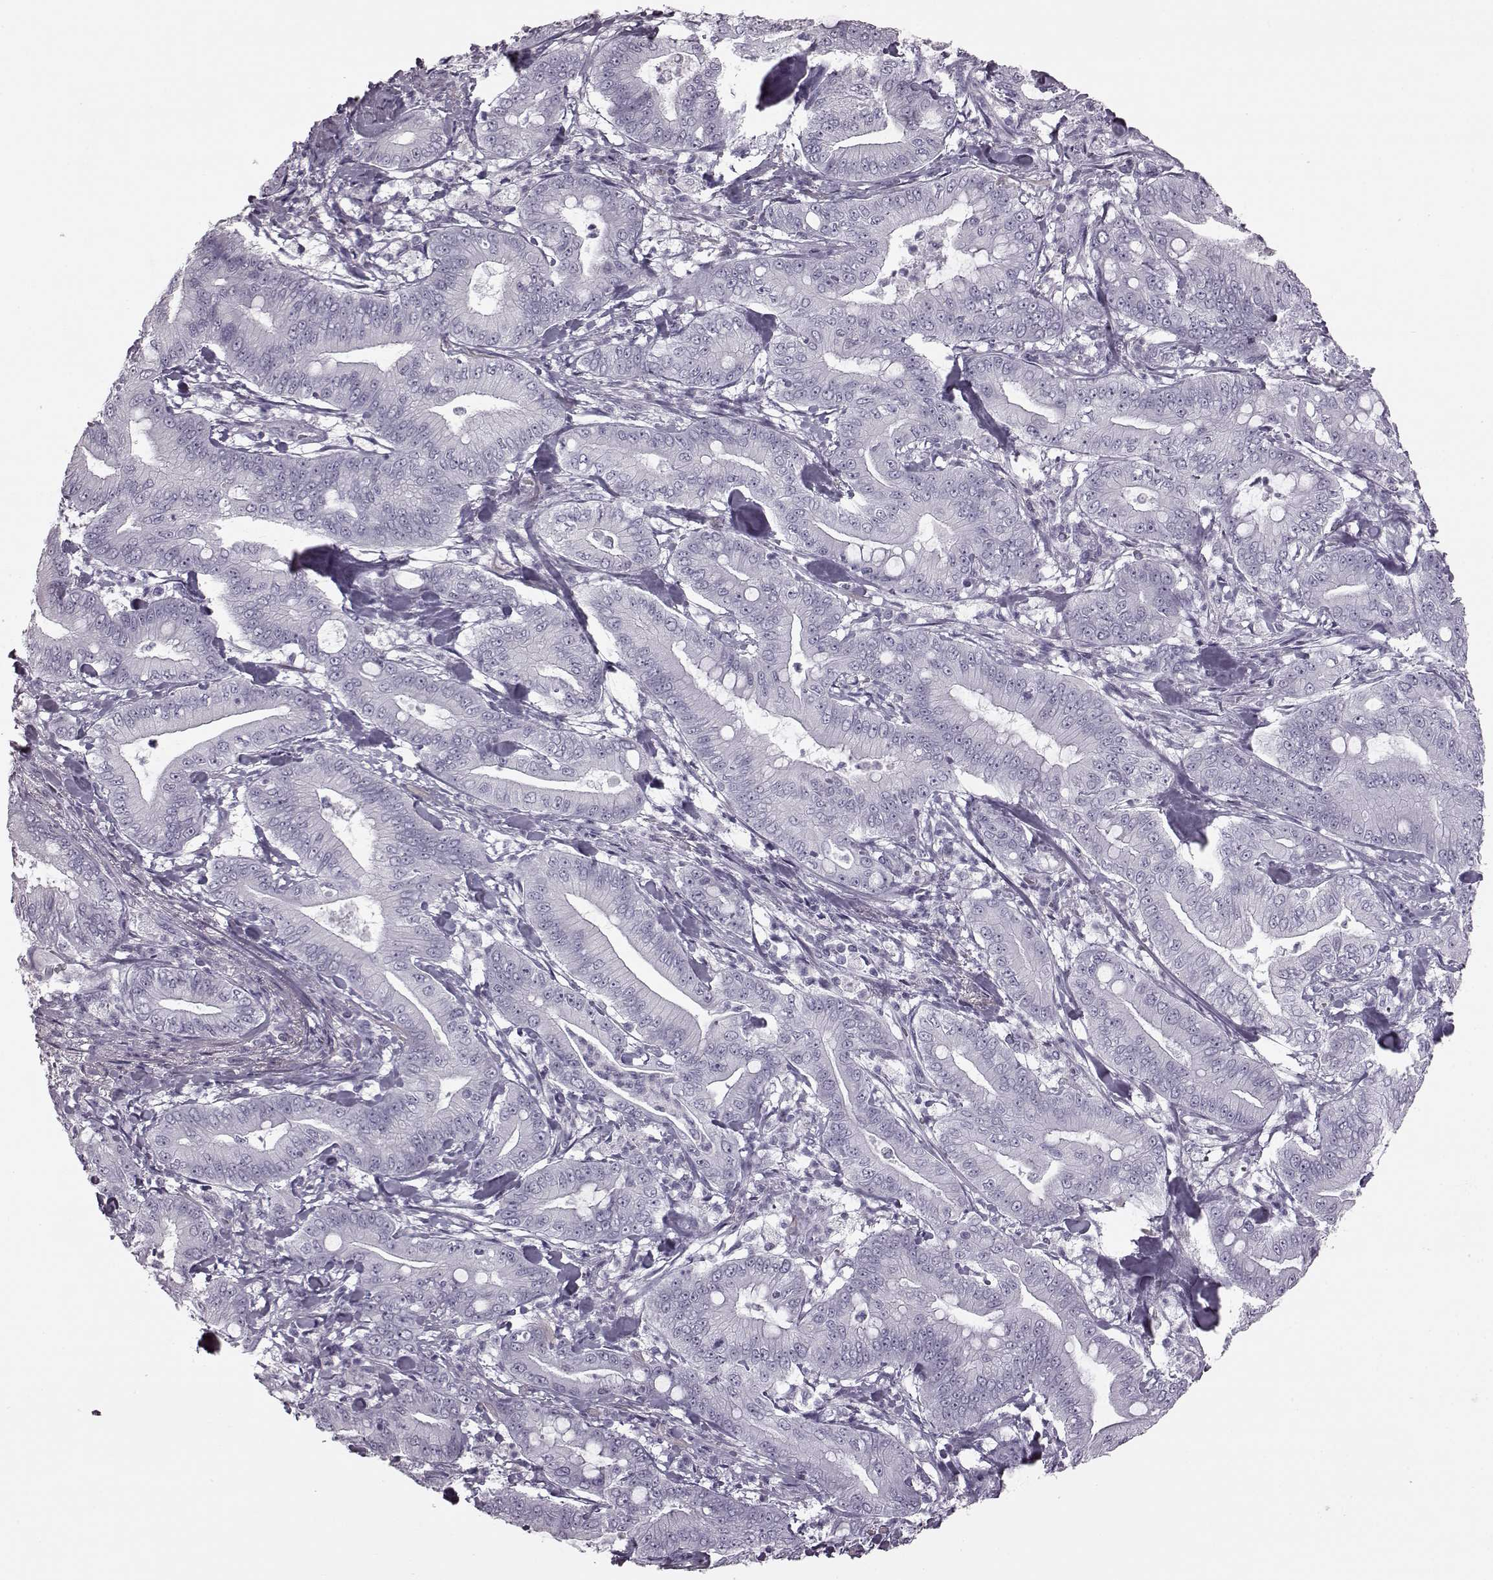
{"staining": {"intensity": "negative", "quantity": "none", "location": "none"}, "tissue": "pancreatic cancer", "cell_type": "Tumor cells", "image_type": "cancer", "snomed": [{"axis": "morphology", "description": "Adenocarcinoma, NOS"}, {"axis": "topography", "description": "Pancreas"}], "caption": "Tumor cells are negative for brown protein staining in pancreatic cancer. (Brightfield microscopy of DAB (3,3'-diaminobenzidine) immunohistochemistry (IHC) at high magnification).", "gene": "JSRP1", "patient": {"sex": "male", "age": 71}}